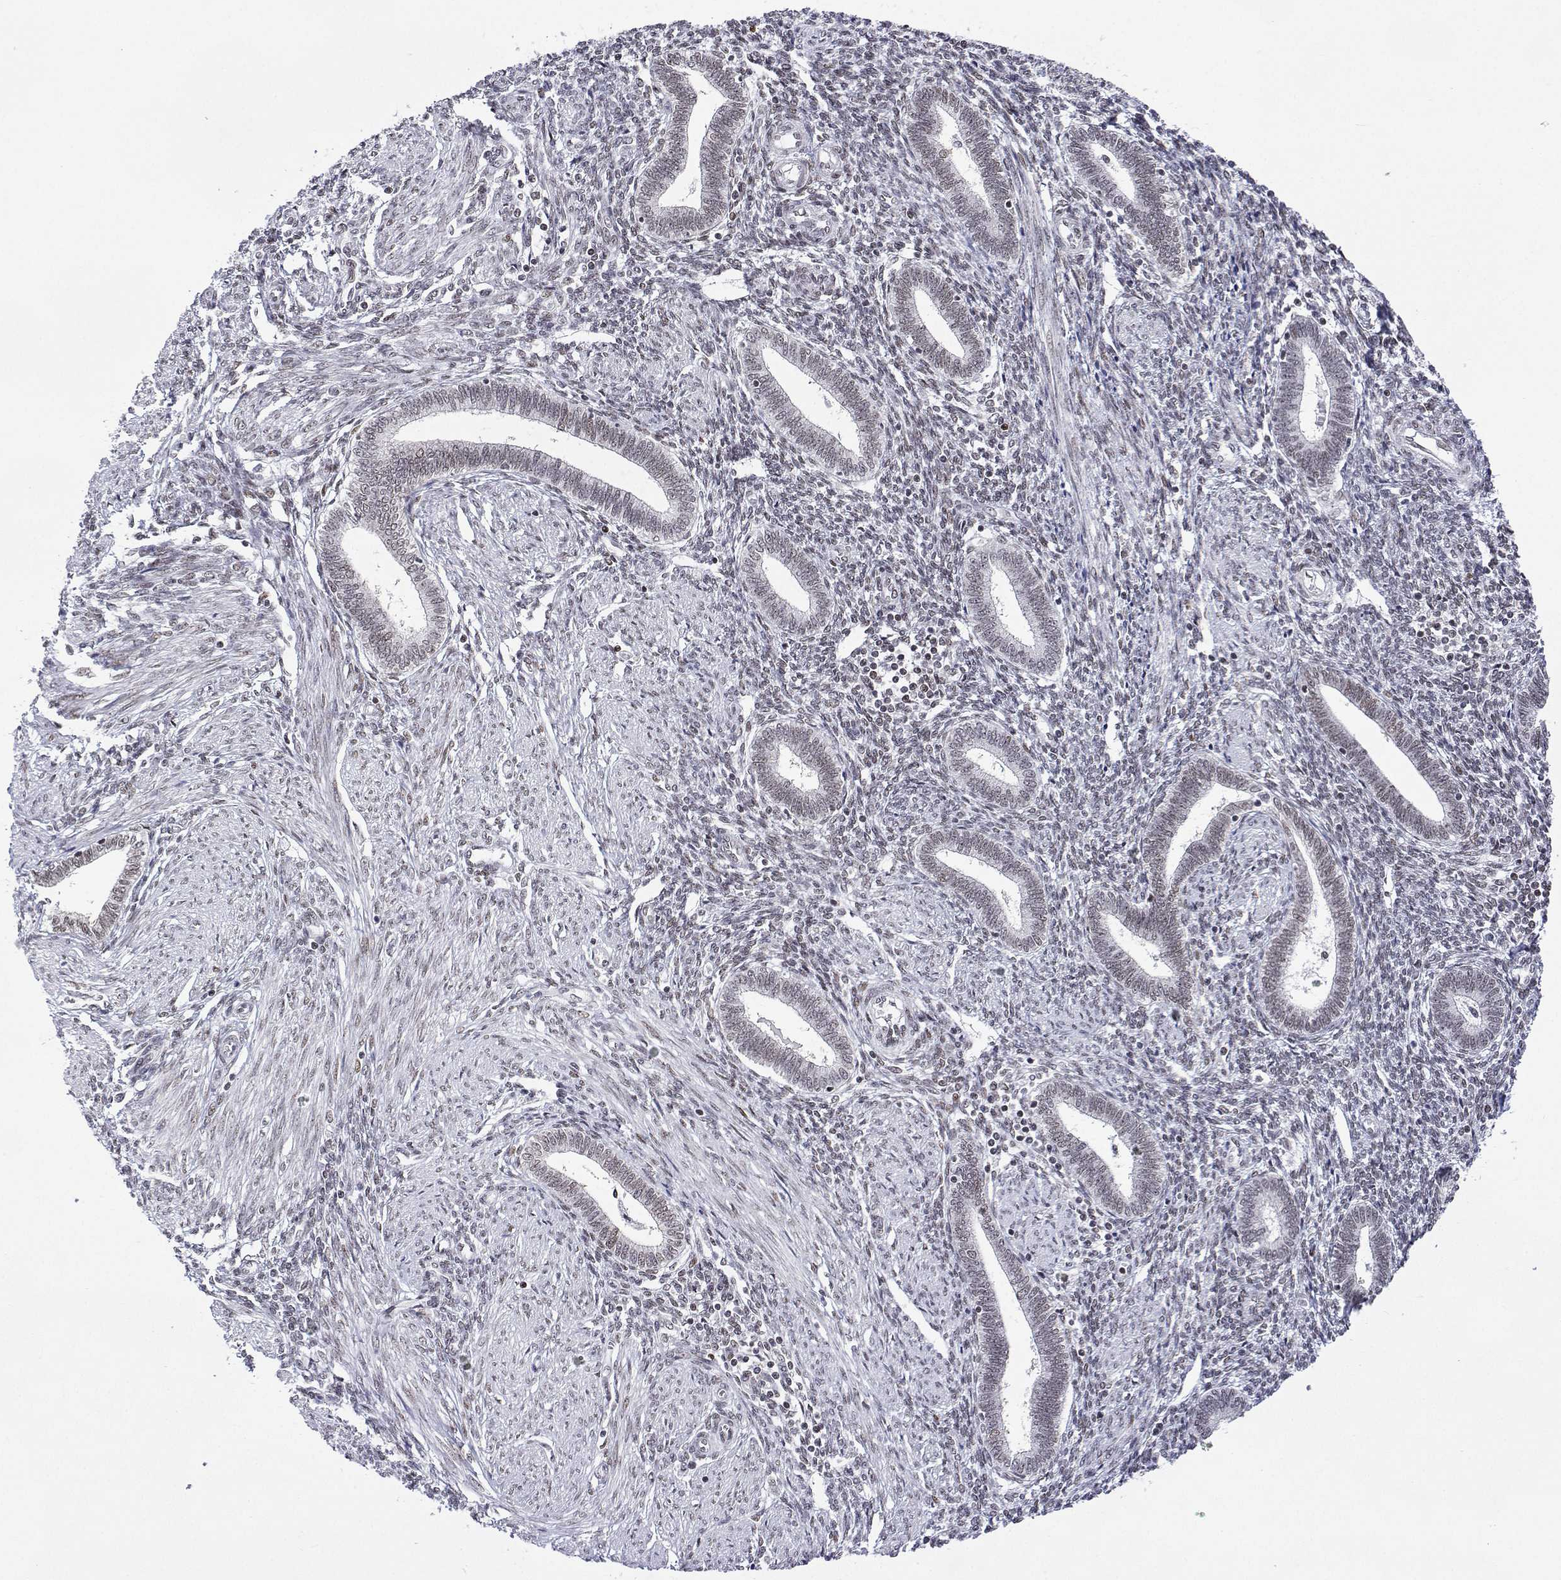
{"staining": {"intensity": "moderate", "quantity": "25%-75%", "location": "nuclear"}, "tissue": "endometrium", "cell_type": "Cells in endometrial stroma", "image_type": "normal", "snomed": [{"axis": "morphology", "description": "Normal tissue, NOS"}, {"axis": "topography", "description": "Endometrium"}], "caption": "A high-resolution histopathology image shows immunohistochemistry (IHC) staining of unremarkable endometrium, which shows moderate nuclear positivity in about 25%-75% of cells in endometrial stroma.", "gene": "XPC", "patient": {"sex": "female", "age": 42}}